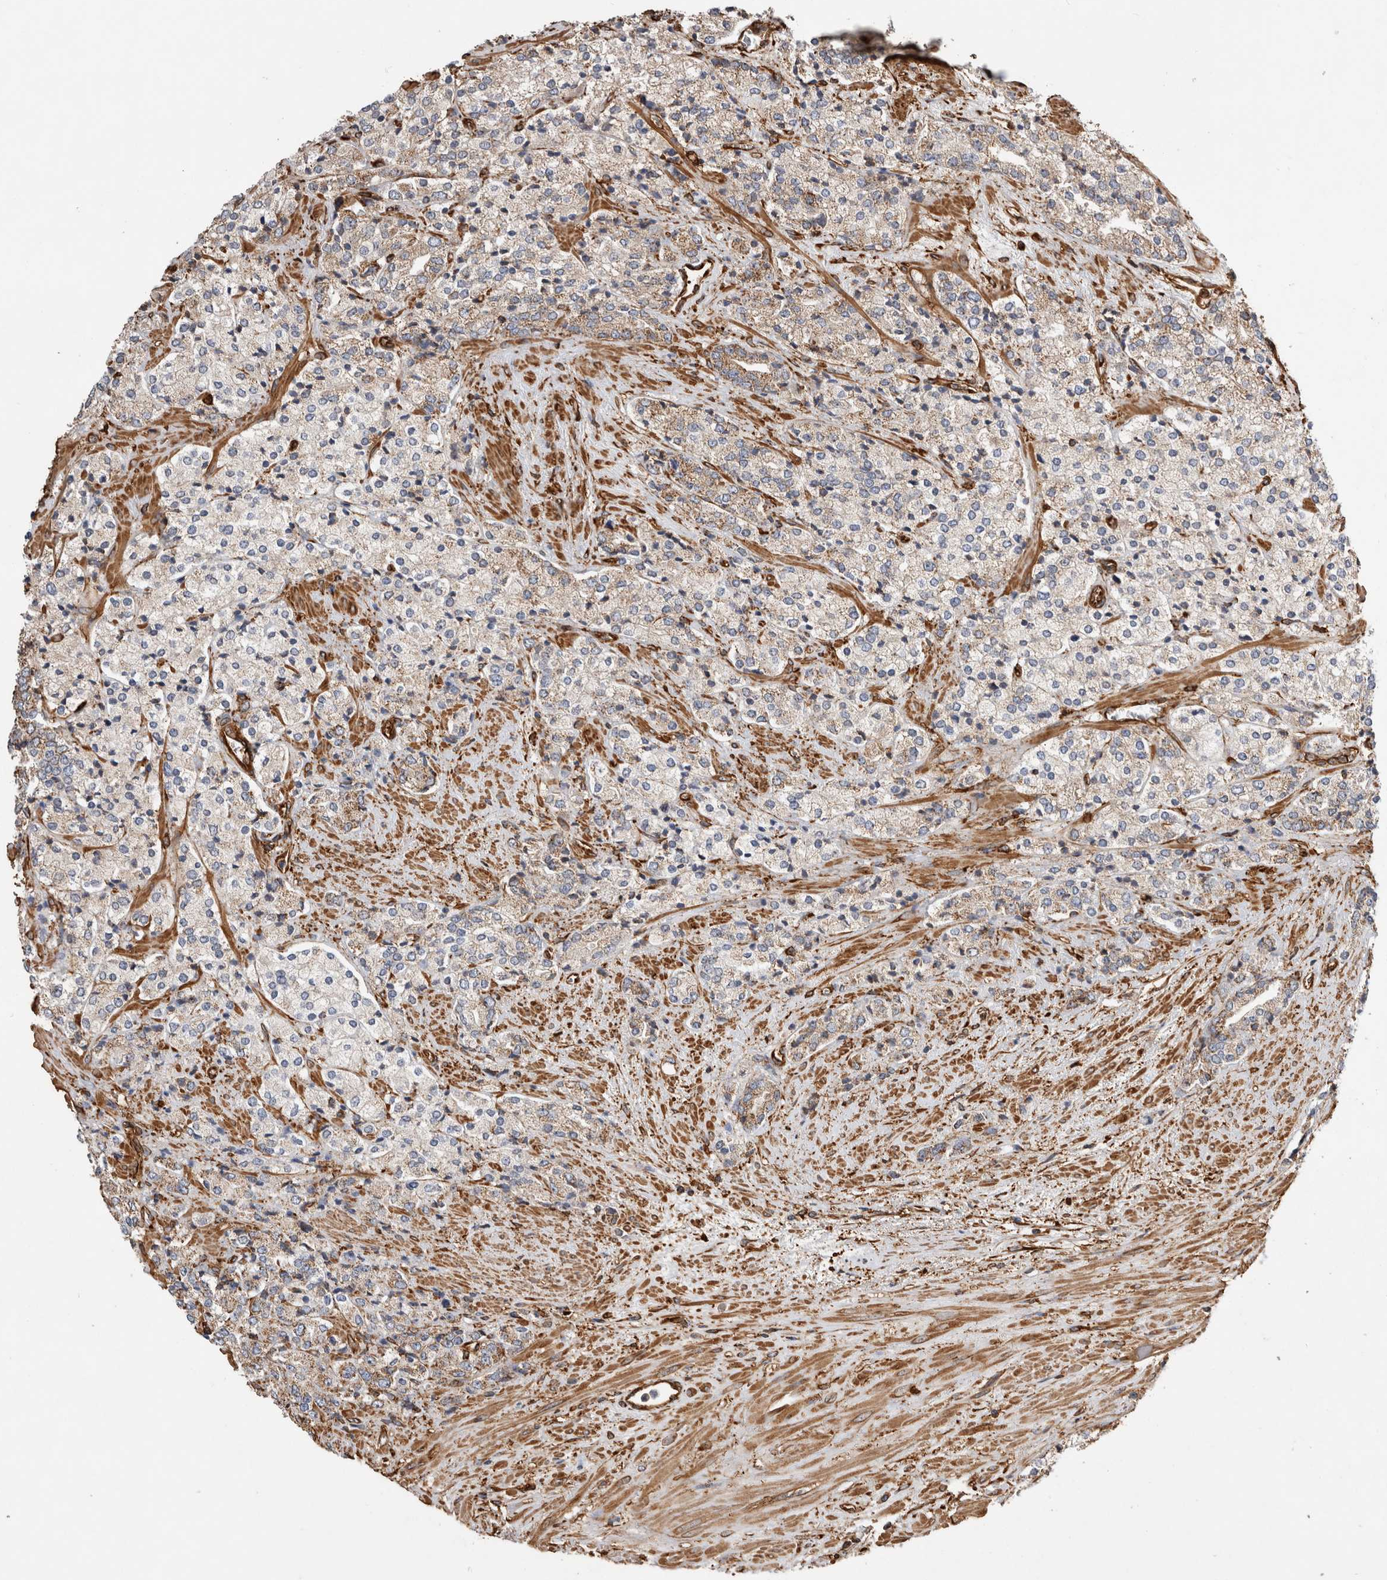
{"staining": {"intensity": "moderate", "quantity": "<25%", "location": "cytoplasmic/membranous"}, "tissue": "prostate cancer", "cell_type": "Tumor cells", "image_type": "cancer", "snomed": [{"axis": "morphology", "description": "Adenocarcinoma, High grade"}, {"axis": "topography", "description": "Prostate"}], "caption": "The micrograph exhibits a brown stain indicating the presence of a protein in the cytoplasmic/membranous of tumor cells in prostate cancer.", "gene": "ZNF397", "patient": {"sex": "male", "age": 71}}